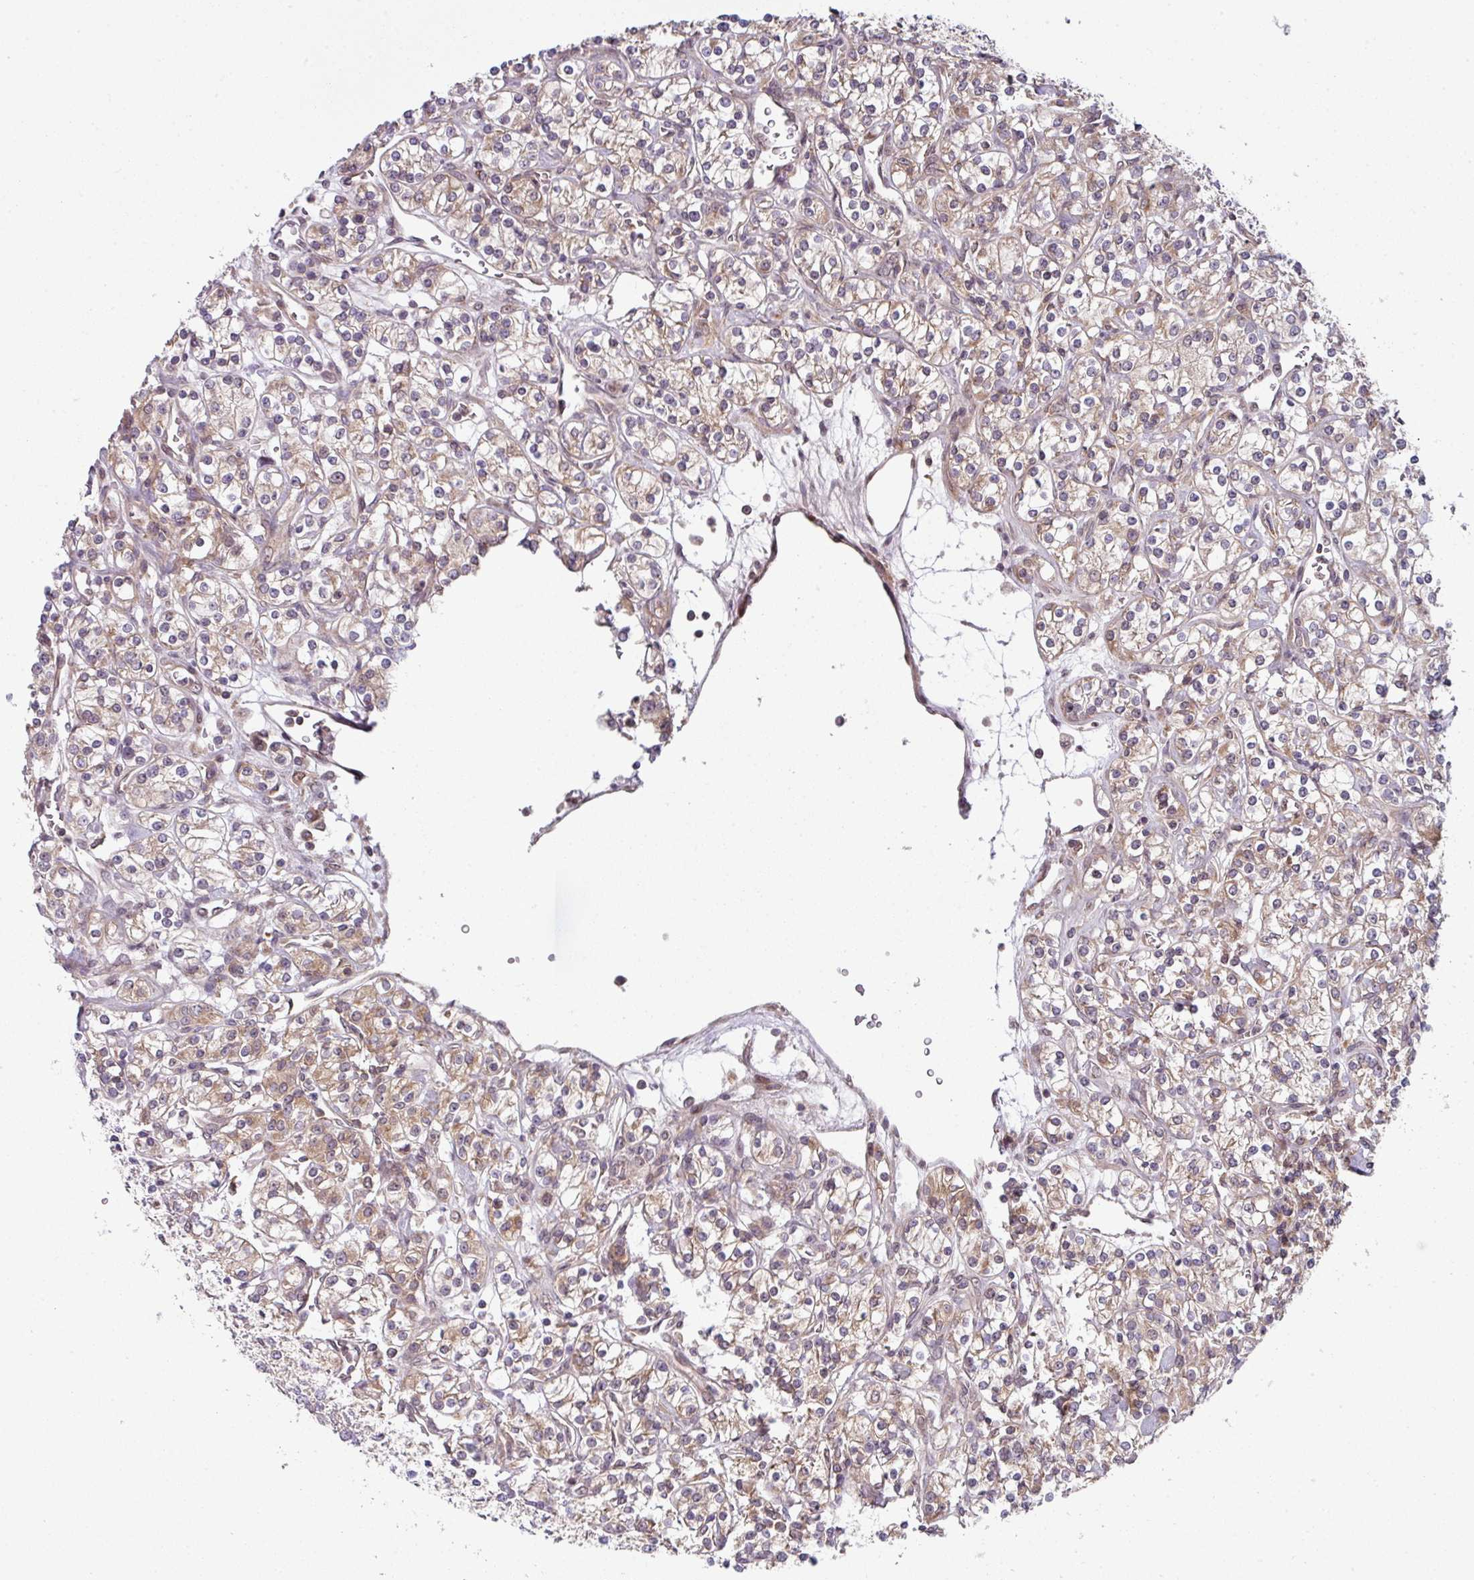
{"staining": {"intensity": "moderate", "quantity": "25%-75%", "location": "cytoplasmic/membranous"}, "tissue": "renal cancer", "cell_type": "Tumor cells", "image_type": "cancer", "snomed": [{"axis": "morphology", "description": "Adenocarcinoma, NOS"}, {"axis": "topography", "description": "Kidney"}], "caption": "Immunohistochemical staining of human renal cancer (adenocarcinoma) displays moderate cytoplasmic/membranous protein expression in approximately 25%-75% of tumor cells.", "gene": "CAMLG", "patient": {"sex": "male", "age": 77}}